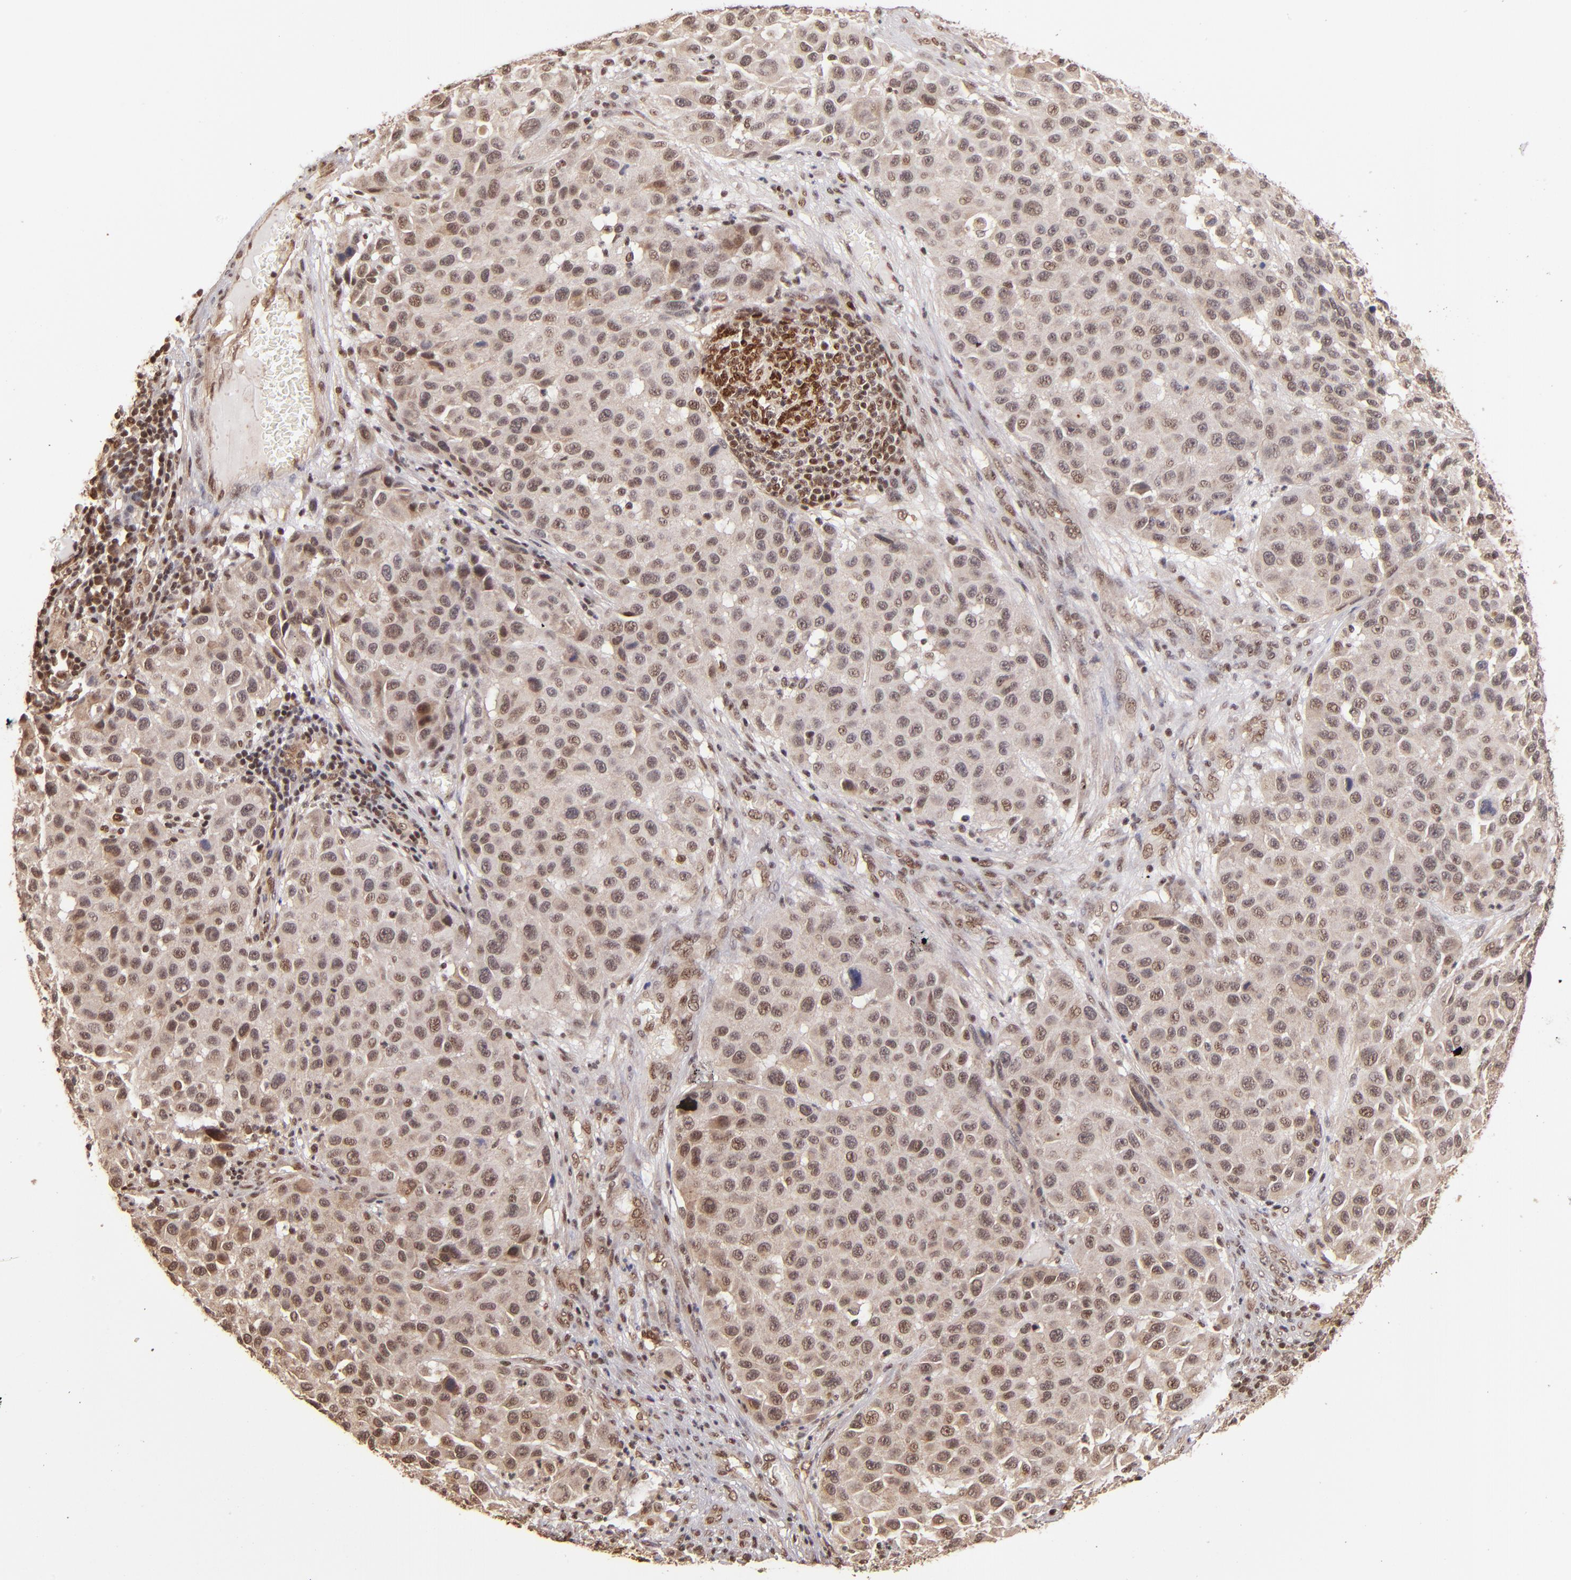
{"staining": {"intensity": "moderate", "quantity": ">75%", "location": "cytoplasmic/membranous,nuclear"}, "tissue": "melanoma", "cell_type": "Tumor cells", "image_type": "cancer", "snomed": [{"axis": "morphology", "description": "Malignant melanoma, Metastatic site"}, {"axis": "topography", "description": "Lymph node"}], "caption": "Human malignant melanoma (metastatic site) stained for a protein (brown) demonstrates moderate cytoplasmic/membranous and nuclear positive positivity in approximately >75% of tumor cells.", "gene": "TERF2", "patient": {"sex": "male", "age": 61}}